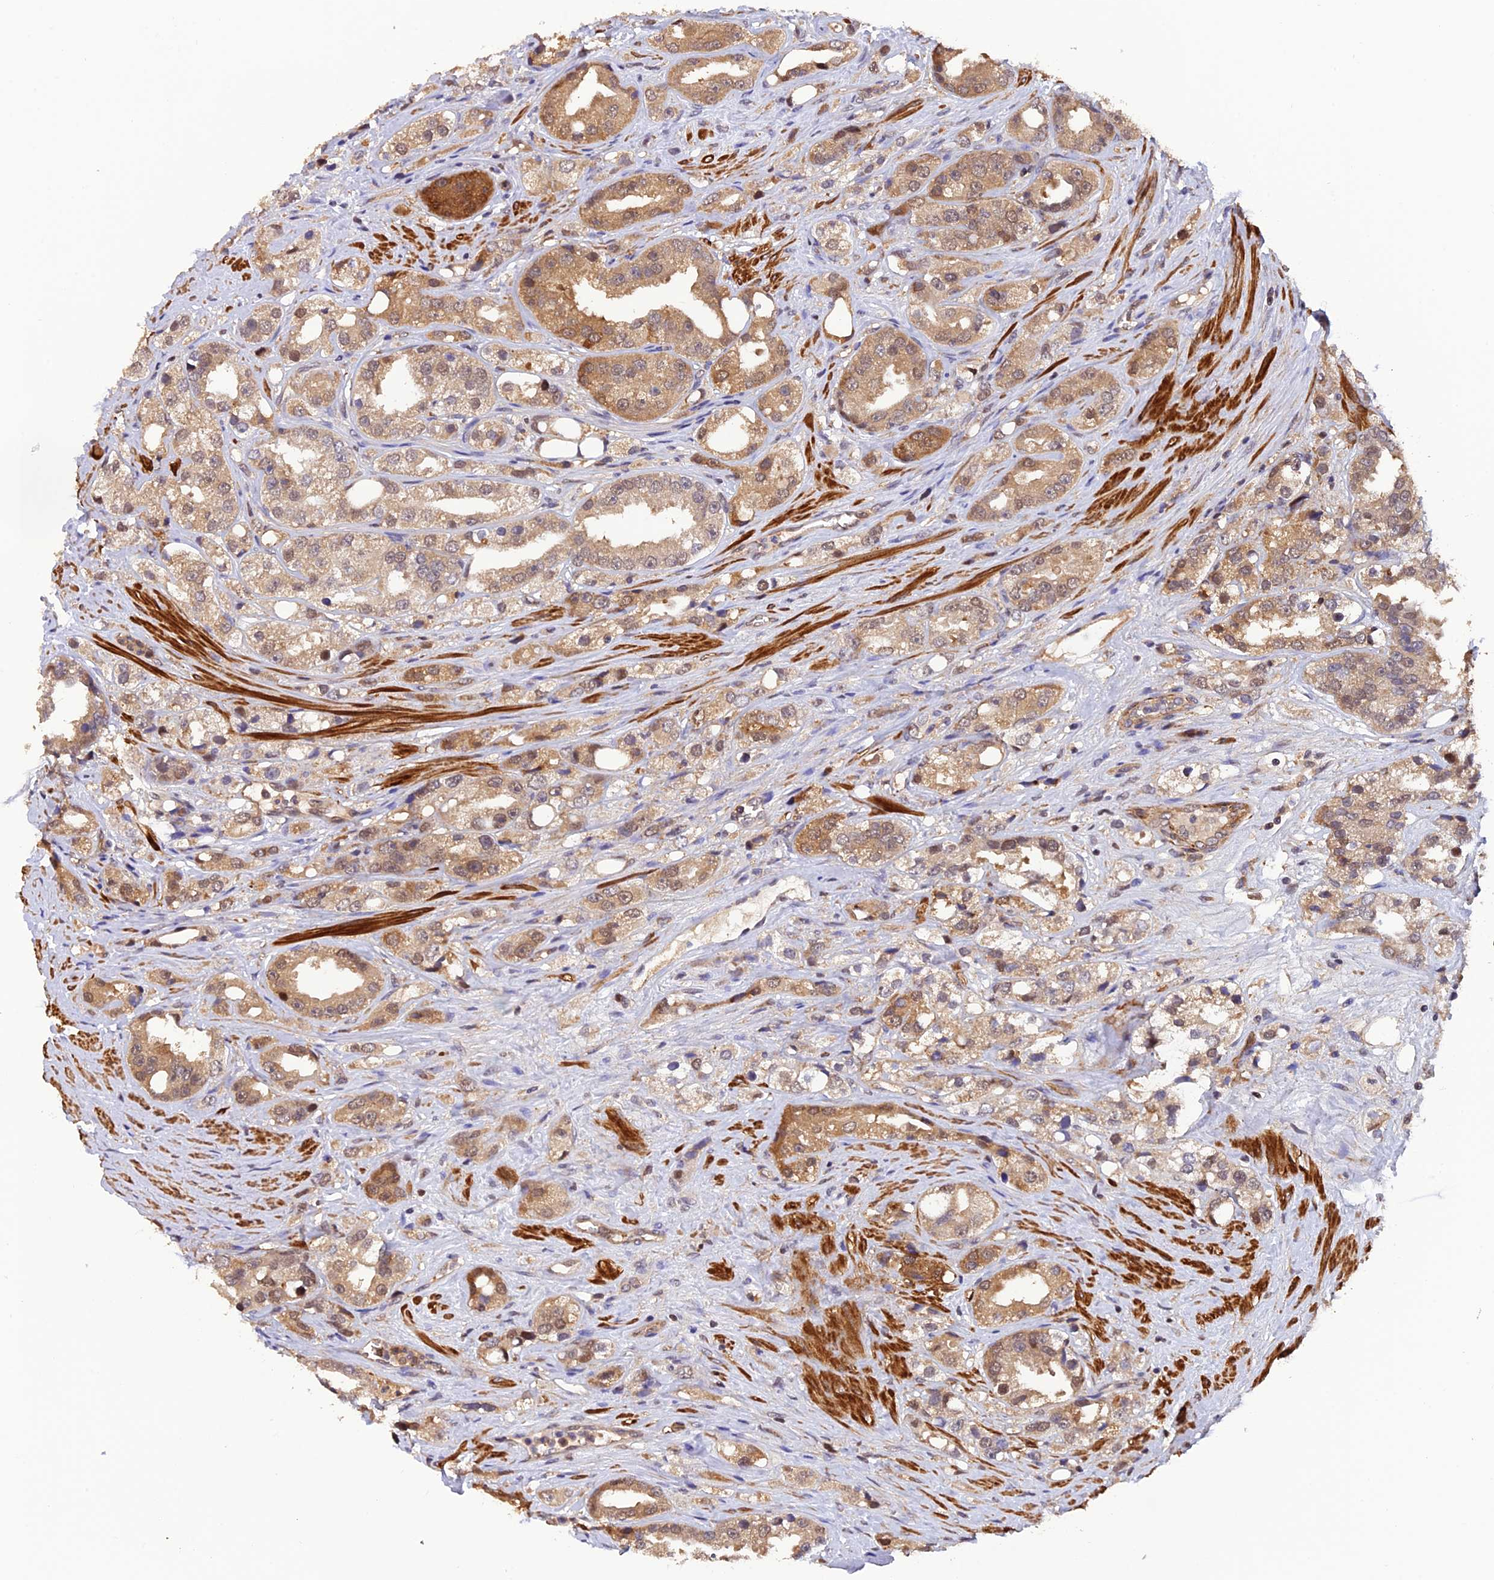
{"staining": {"intensity": "moderate", "quantity": "25%-75%", "location": "cytoplasmic/membranous"}, "tissue": "prostate cancer", "cell_type": "Tumor cells", "image_type": "cancer", "snomed": [{"axis": "morphology", "description": "Adenocarcinoma, NOS"}, {"axis": "topography", "description": "Prostate"}], "caption": "DAB (3,3'-diaminobenzidine) immunohistochemical staining of human adenocarcinoma (prostate) displays moderate cytoplasmic/membranous protein expression in approximately 25%-75% of tumor cells. The protein is stained brown, and the nuclei are stained in blue (DAB IHC with brightfield microscopy, high magnification).", "gene": "PSMB3", "patient": {"sex": "male", "age": 79}}